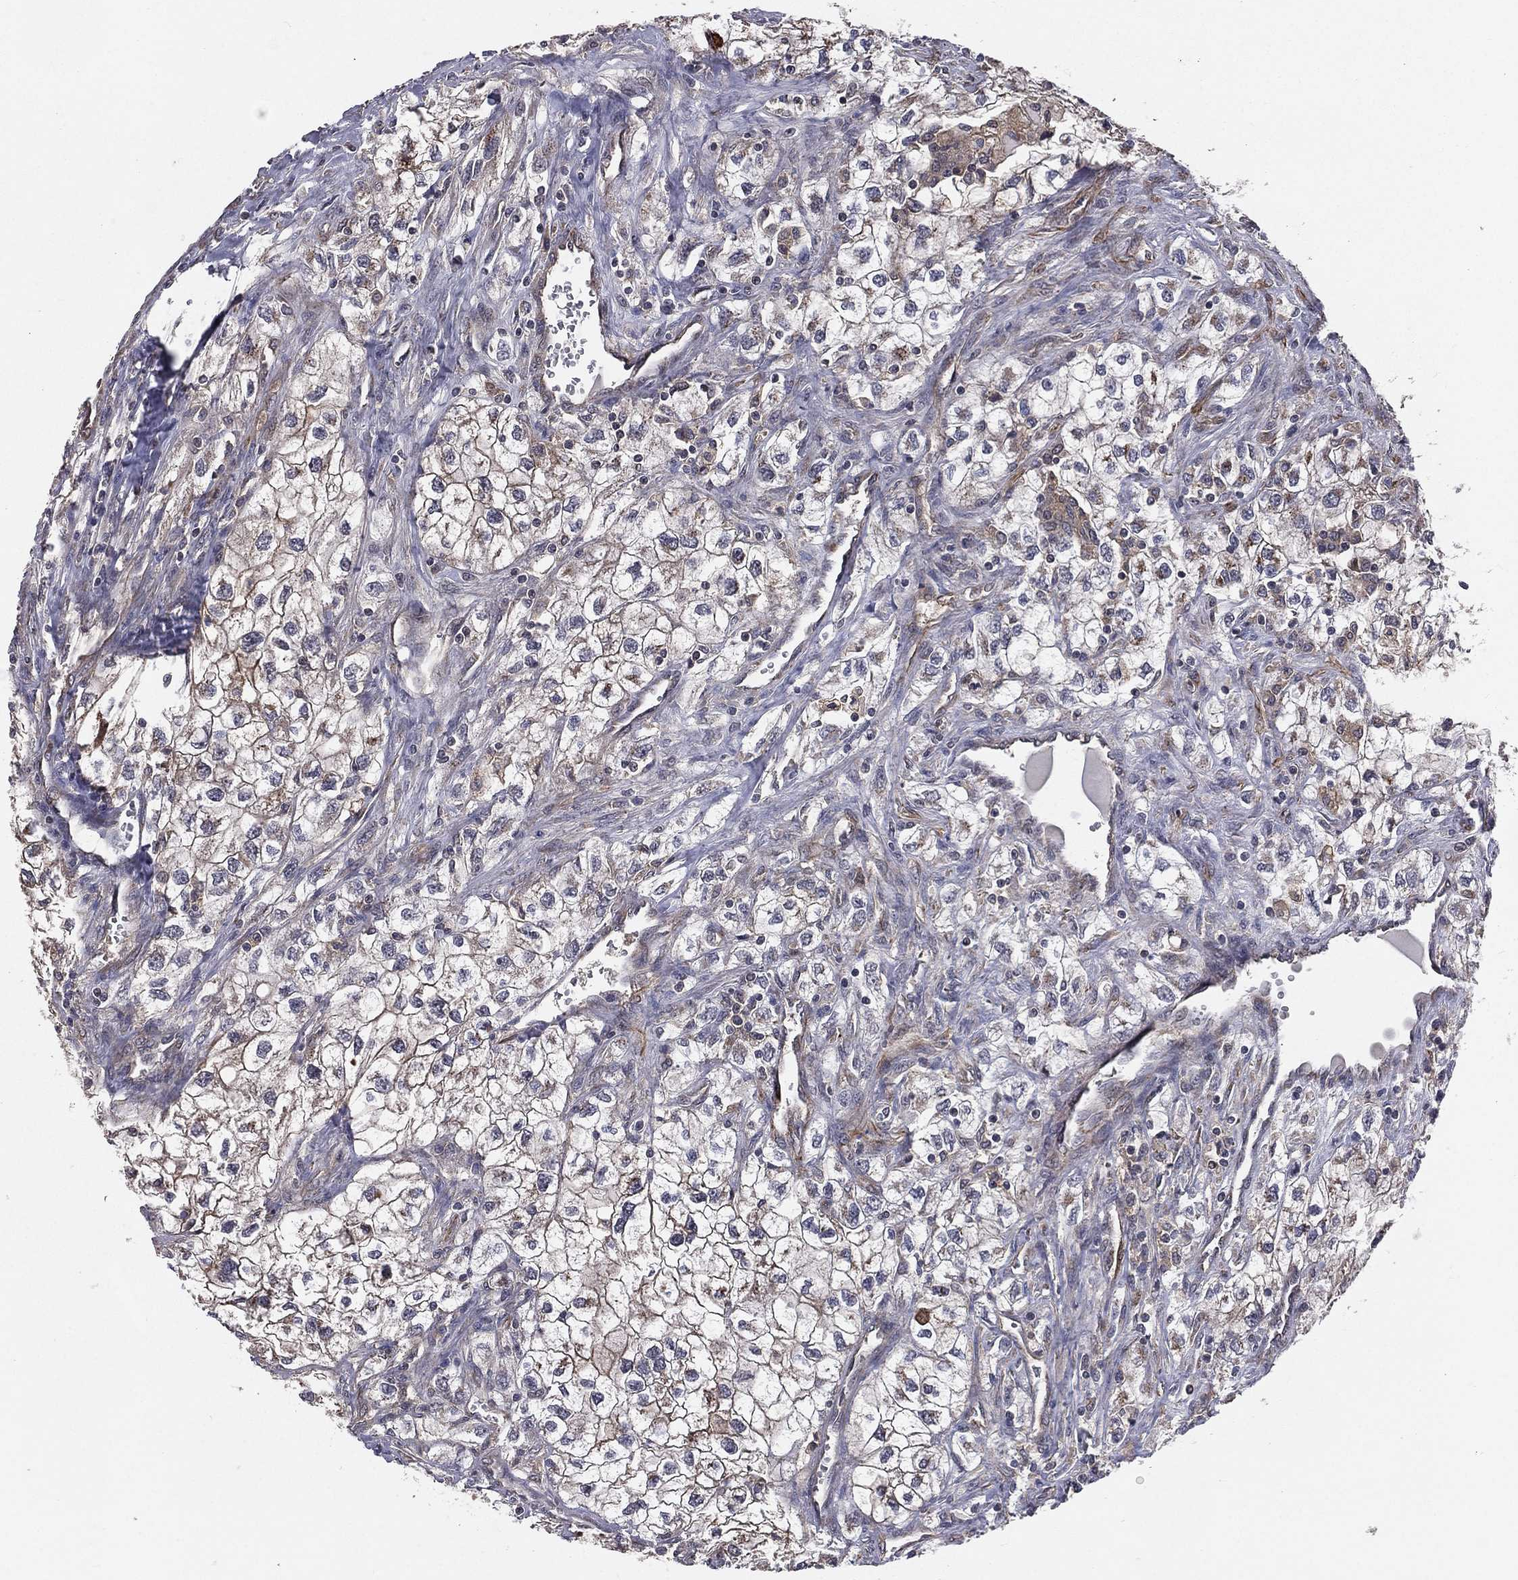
{"staining": {"intensity": "moderate", "quantity": "<25%", "location": "cytoplasmic/membranous"}, "tissue": "renal cancer", "cell_type": "Tumor cells", "image_type": "cancer", "snomed": [{"axis": "morphology", "description": "Adenocarcinoma, NOS"}, {"axis": "topography", "description": "Kidney"}], "caption": "Renal cancer tissue exhibits moderate cytoplasmic/membranous expression in approximately <25% of tumor cells", "gene": "CERT1", "patient": {"sex": "male", "age": 59}}